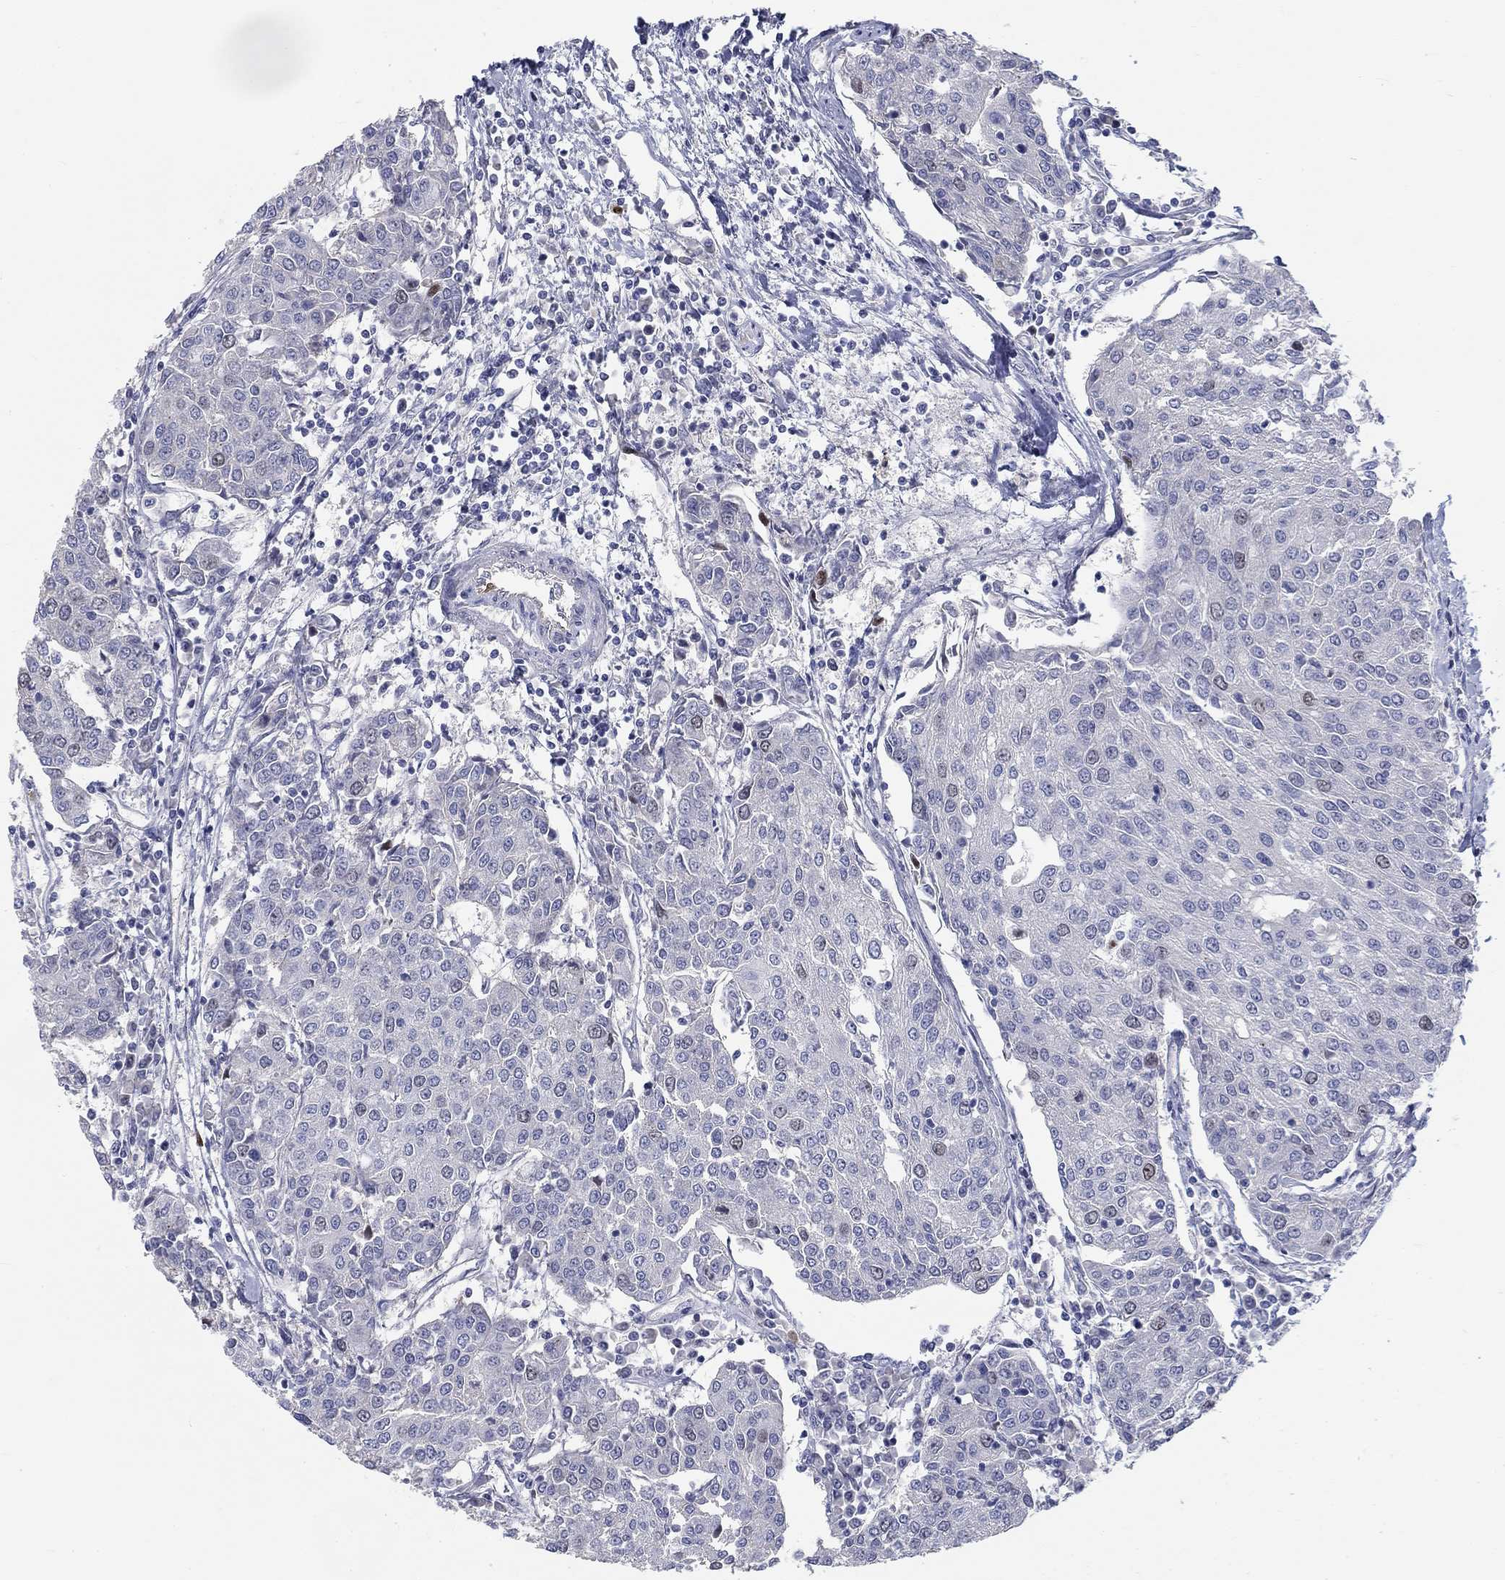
{"staining": {"intensity": "weak", "quantity": "<25%", "location": "nuclear"}, "tissue": "urothelial cancer", "cell_type": "Tumor cells", "image_type": "cancer", "snomed": [{"axis": "morphology", "description": "Urothelial carcinoma, High grade"}, {"axis": "topography", "description": "Urinary bladder"}], "caption": "Immunohistochemical staining of urothelial cancer demonstrates no significant staining in tumor cells.", "gene": "PRC1", "patient": {"sex": "female", "age": 85}}